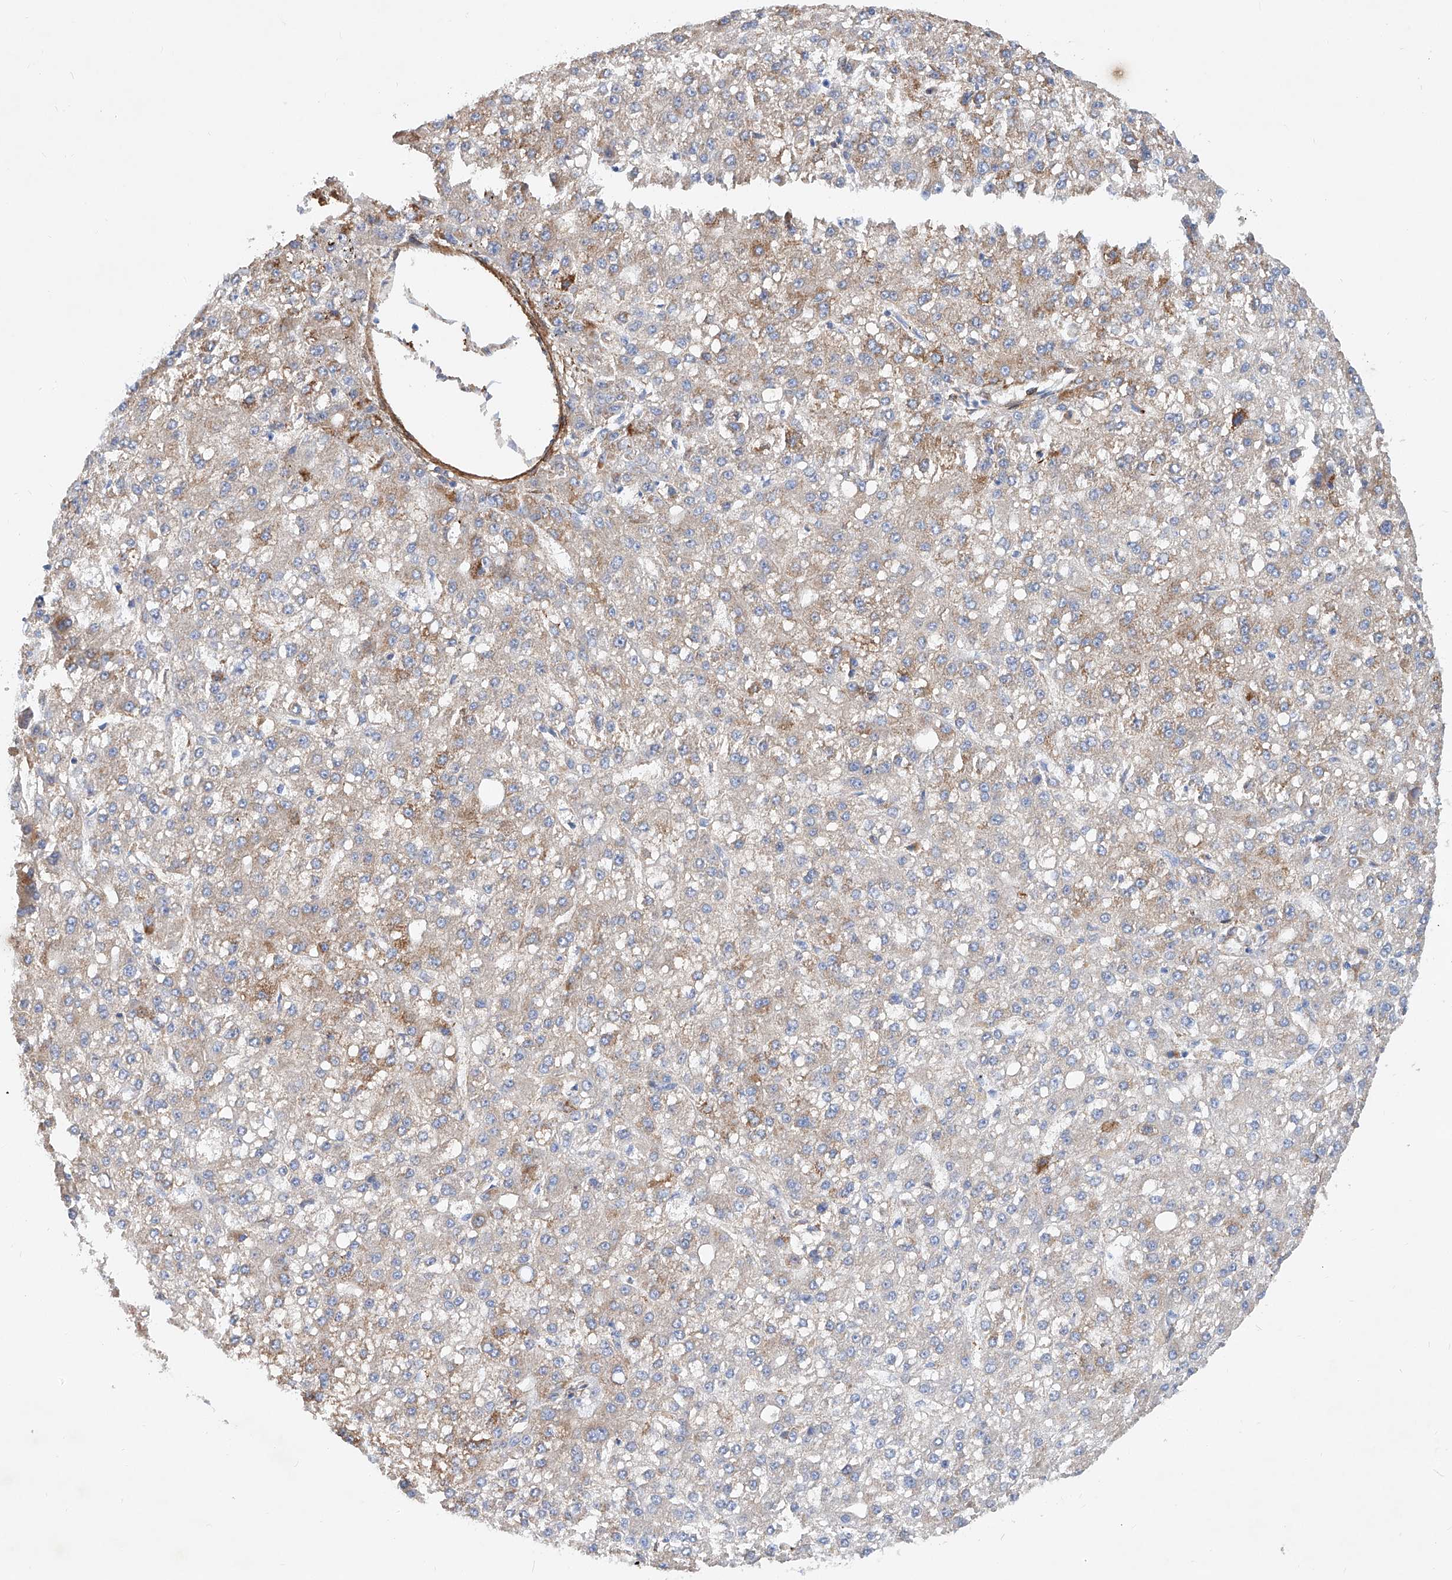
{"staining": {"intensity": "moderate", "quantity": "25%-75%", "location": "cytoplasmic/membranous"}, "tissue": "liver cancer", "cell_type": "Tumor cells", "image_type": "cancer", "snomed": [{"axis": "morphology", "description": "Carcinoma, Hepatocellular, NOS"}, {"axis": "topography", "description": "Liver"}], "caption": "Moderate cytoplasmic/membranous protein expression is appreciated in about 25%-75% of tumor cells in liver cancer (hepatocellular carcinoma).", "gene": "TAS2R60", "patient": {"sex": "male", "age": 67}}